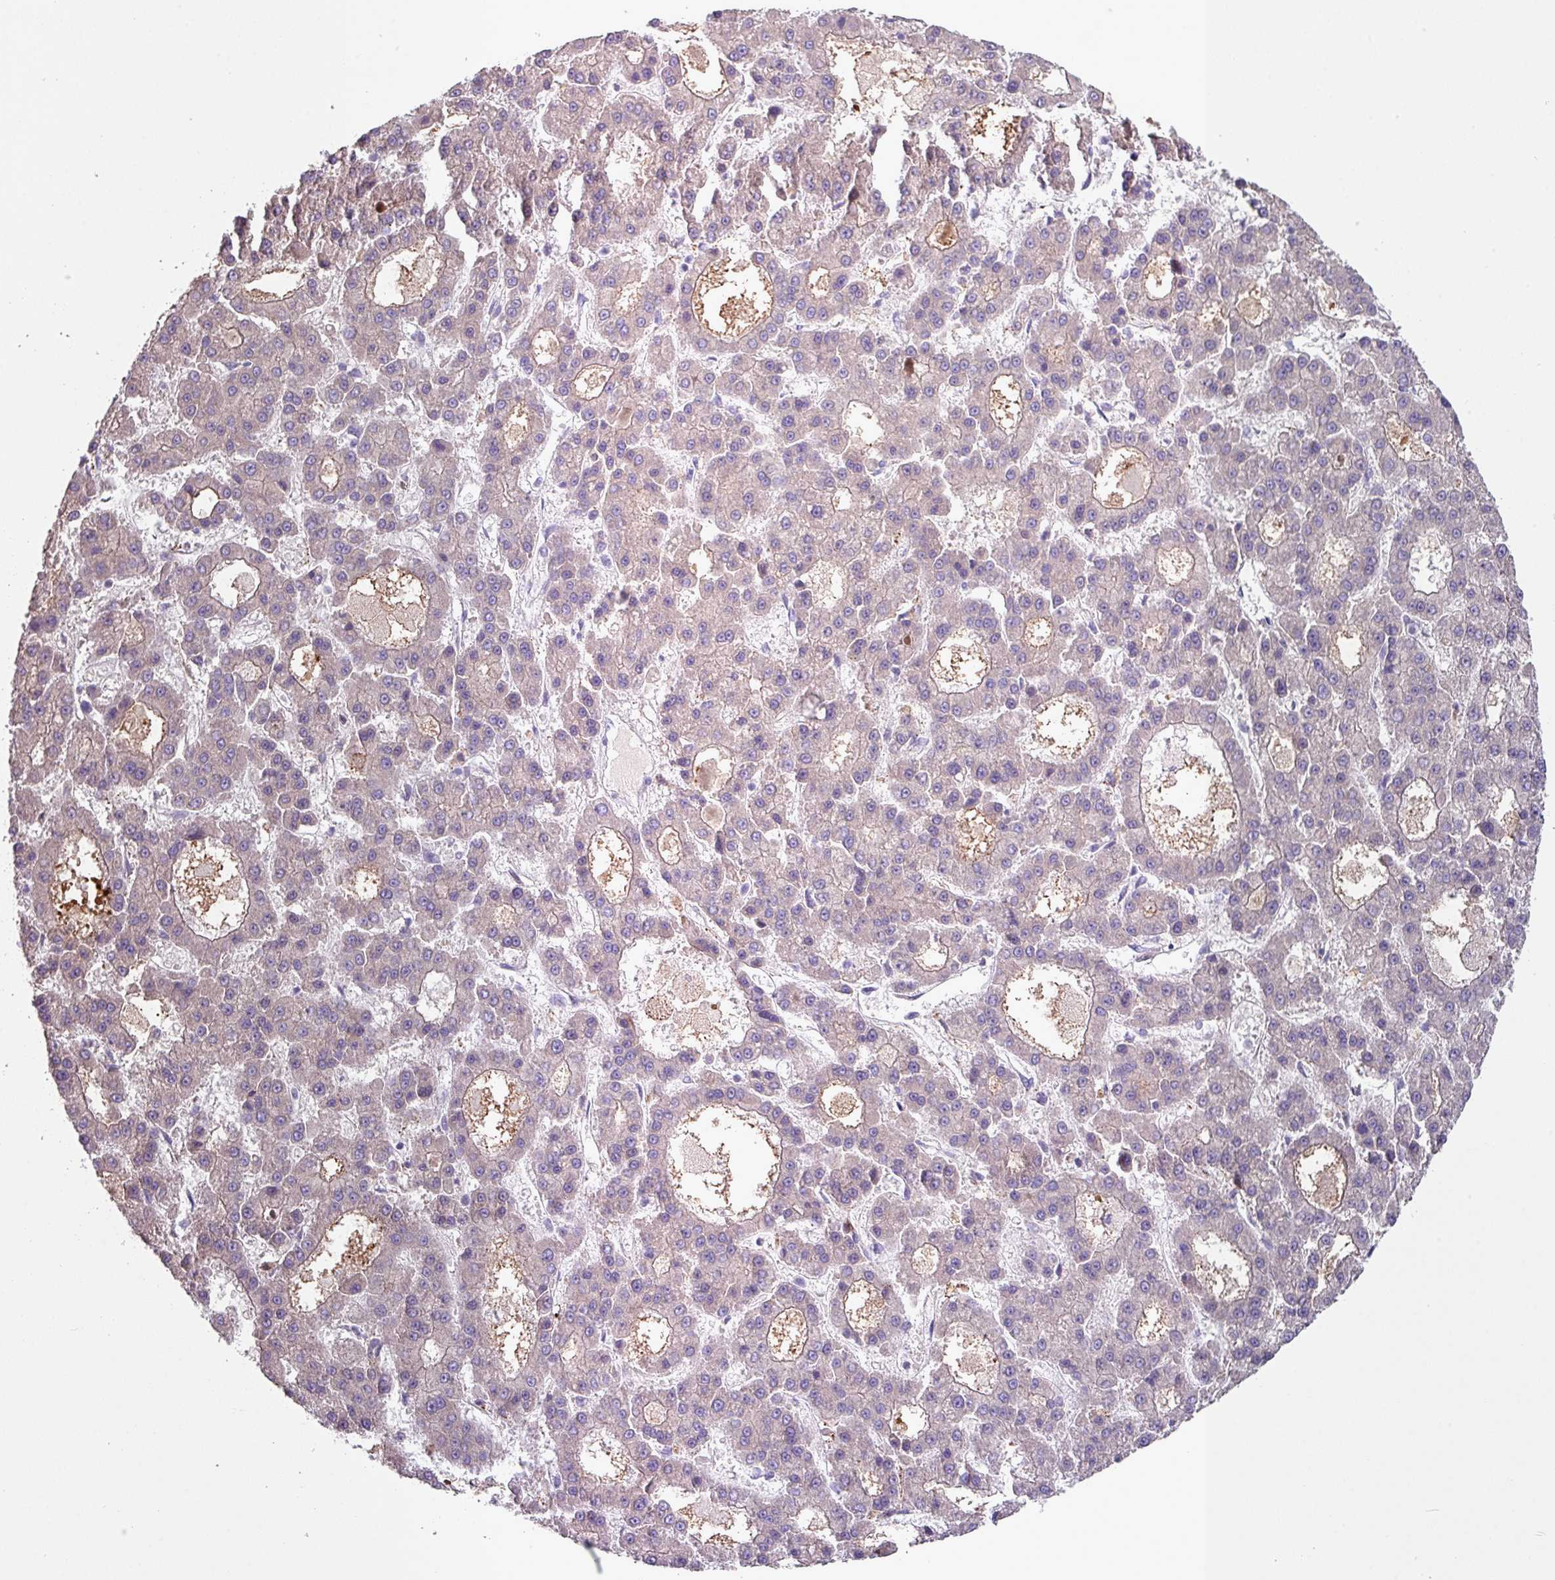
{"staining": {"intensity": "negative", "quantity": "none", "location": "none"}, "tissue": "liver cancer", "cell_type": "Tumor cells", "image_type": "cancer", "snomed": [{"axis": "morphology", "description": "Carcinoma, Hepatocellular, NOS"}, {"axis": "topography", "description": "Liver"}], "caption": "High power microscopy image of an immunohistochemistry (IHC) micrograph of liver hepatocellular carcinoma, revealing no significant staining in tumor cells. The staining was performed using DAB (3,3'-diaminobenzidine) to visualize the protein expression in brown, while the nuclei were stained in blue with hematoxylin (Magnification: 20x).", "gene": "IQCJ", "patient": {"sex": "male", "age": 70}}